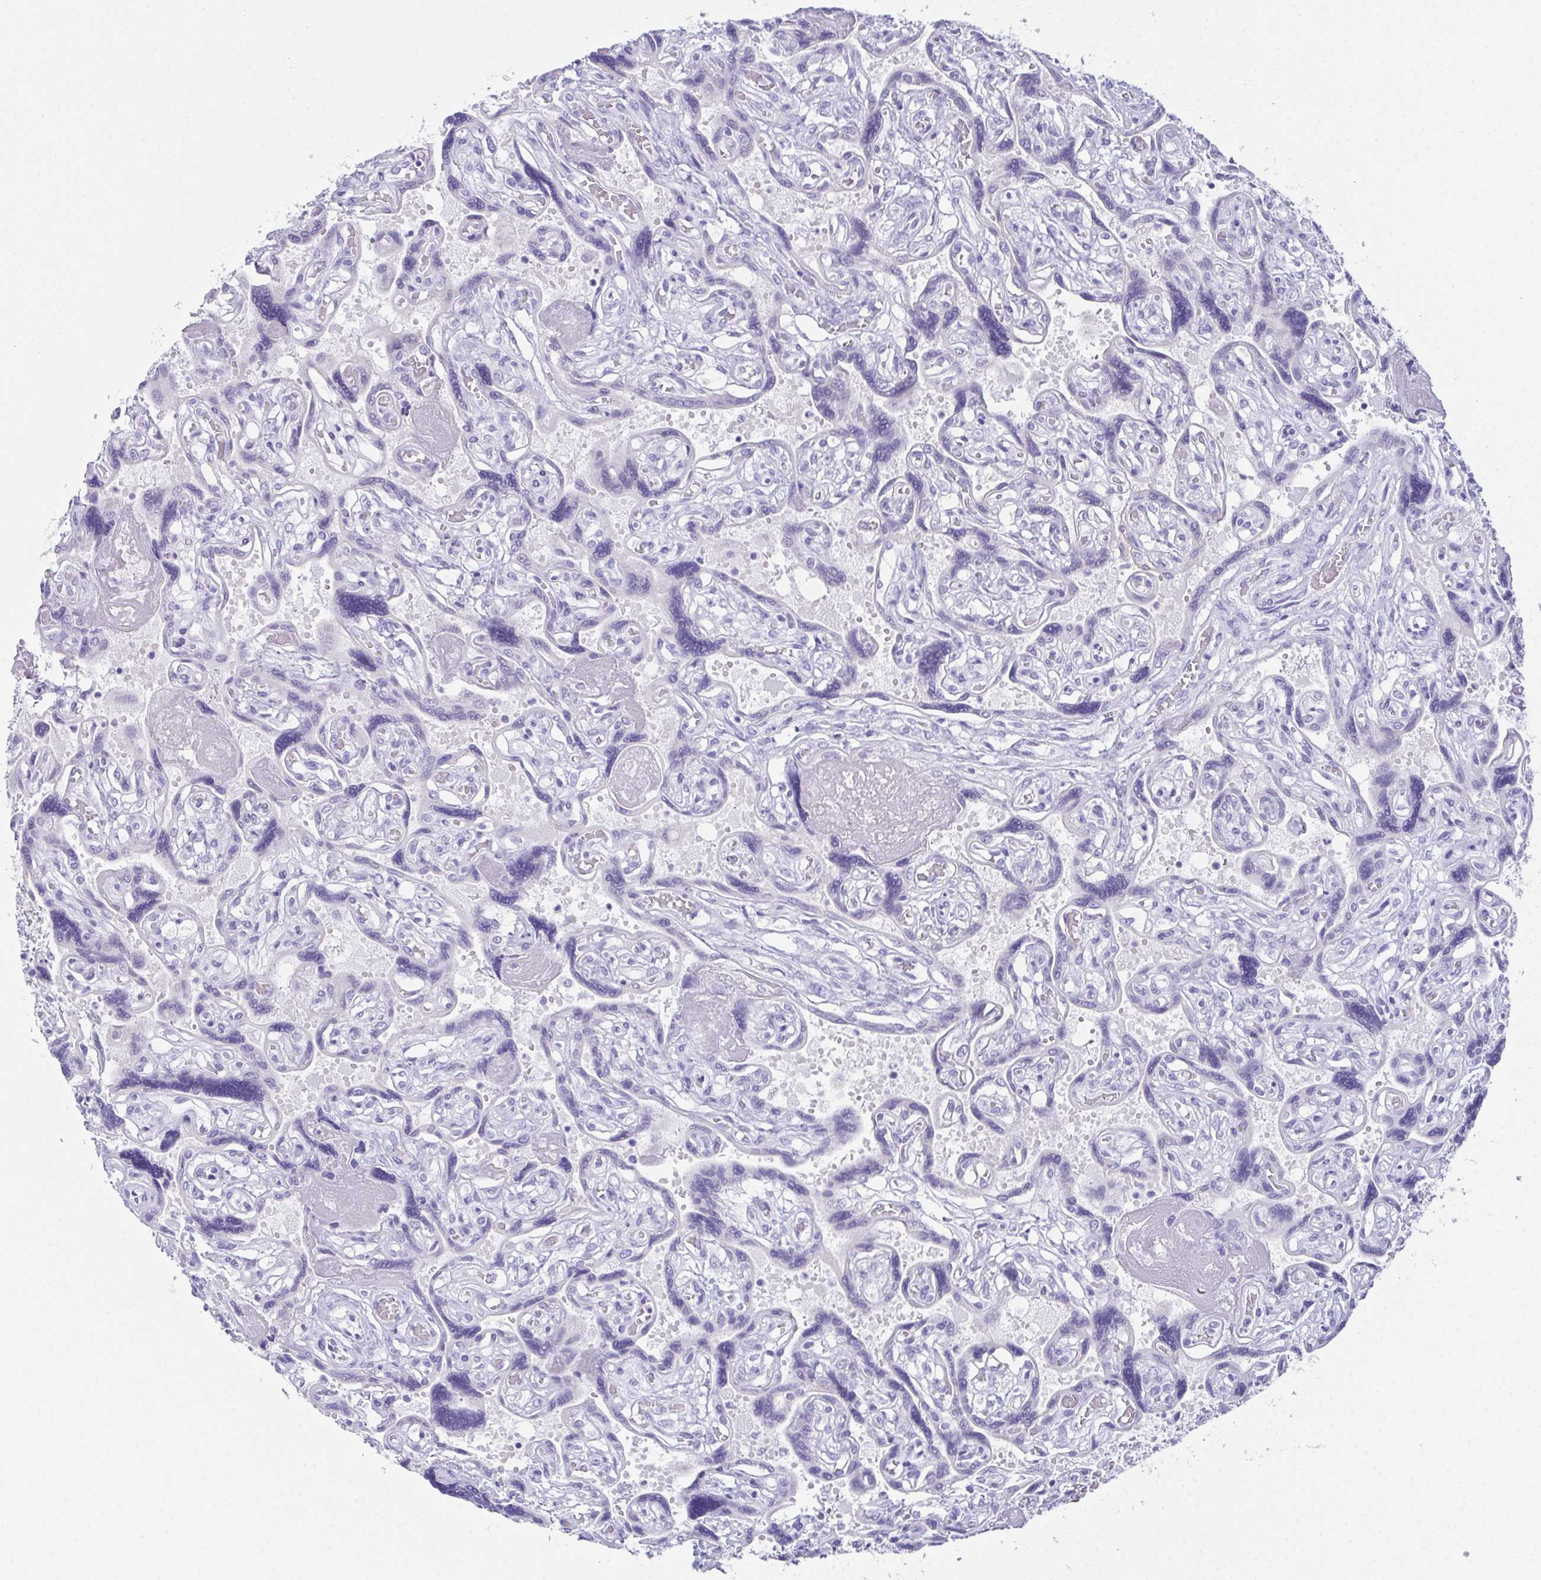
{"staining": {"intensity": "negative", "quantity": "none", "location": "none"}, "tissue": "placenta", "cell_type": "Decidual cells", "image_type": "normal", "snomed": [{"axis": "morphology", "description": "Normal tissue, NOS"}, {"axis": "topography", "description": "Placenta"}], "caption": "An immunohistochemistry (IHC) photomicrograph of benign placenta is shown. There is no staining in decidual cells of placenta.", "gene": "TEX19", "patient": {"sex": "female", "age": 32}}